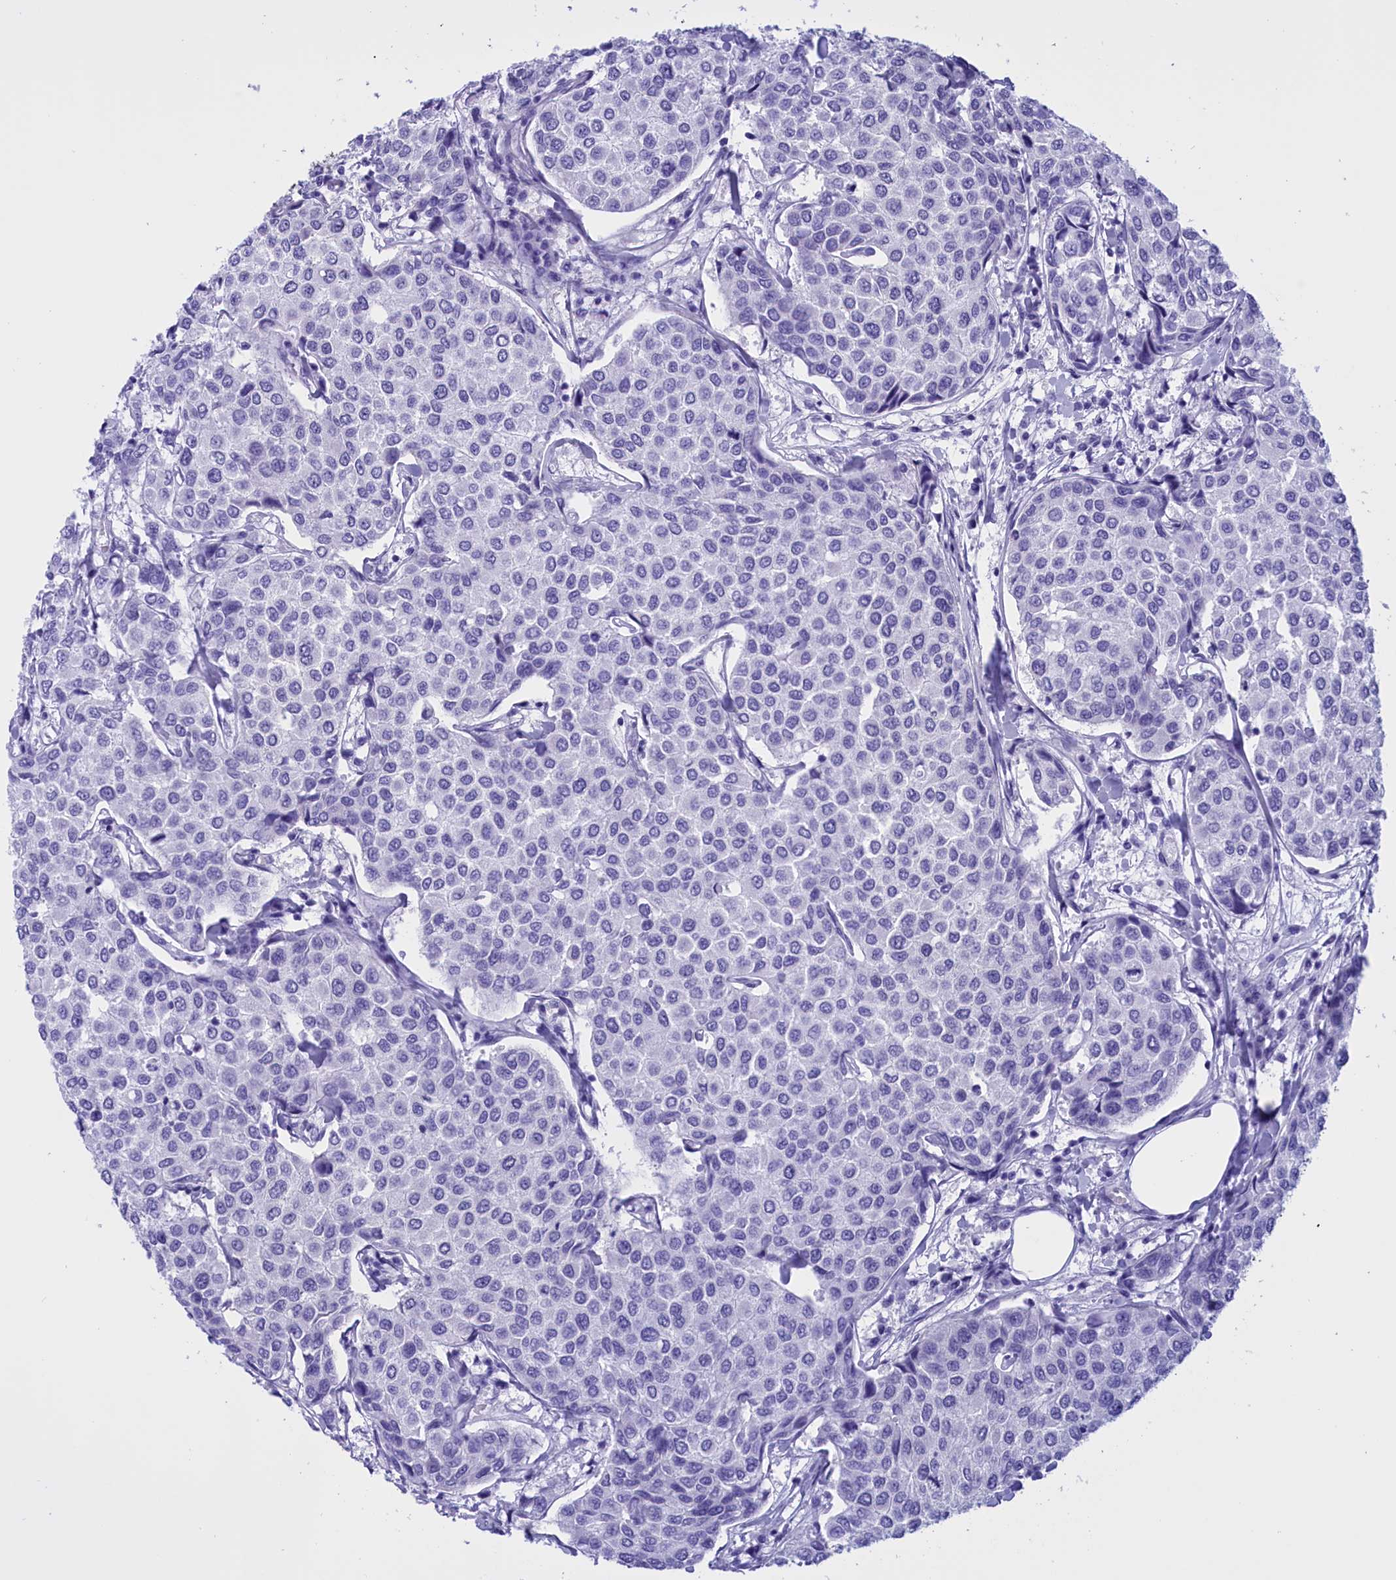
{"staining": {"intensity": "negative", "quantity": "none", "location": "none"}, "tissue": "breast cancer", "cell_type": "Tumor cells", "image_type": "cancer", "snomed": [{"axis": "morphology", "description": "Duct carcinoma"}, {"axis": "topography", "description": "Breast"}], "caption": "Immunohistochemistry micrograph of breast cancer (invasive ductal carcinoma) stained for a protein (brown), which exhibits no staining in tumor cells. Brightfield microscopy of IHC stained with DAB (brown) and hematoxylin (blue), captured at high magnification.", "gene": "BRI3", "patient": {"sex": "female", "age": 55}}